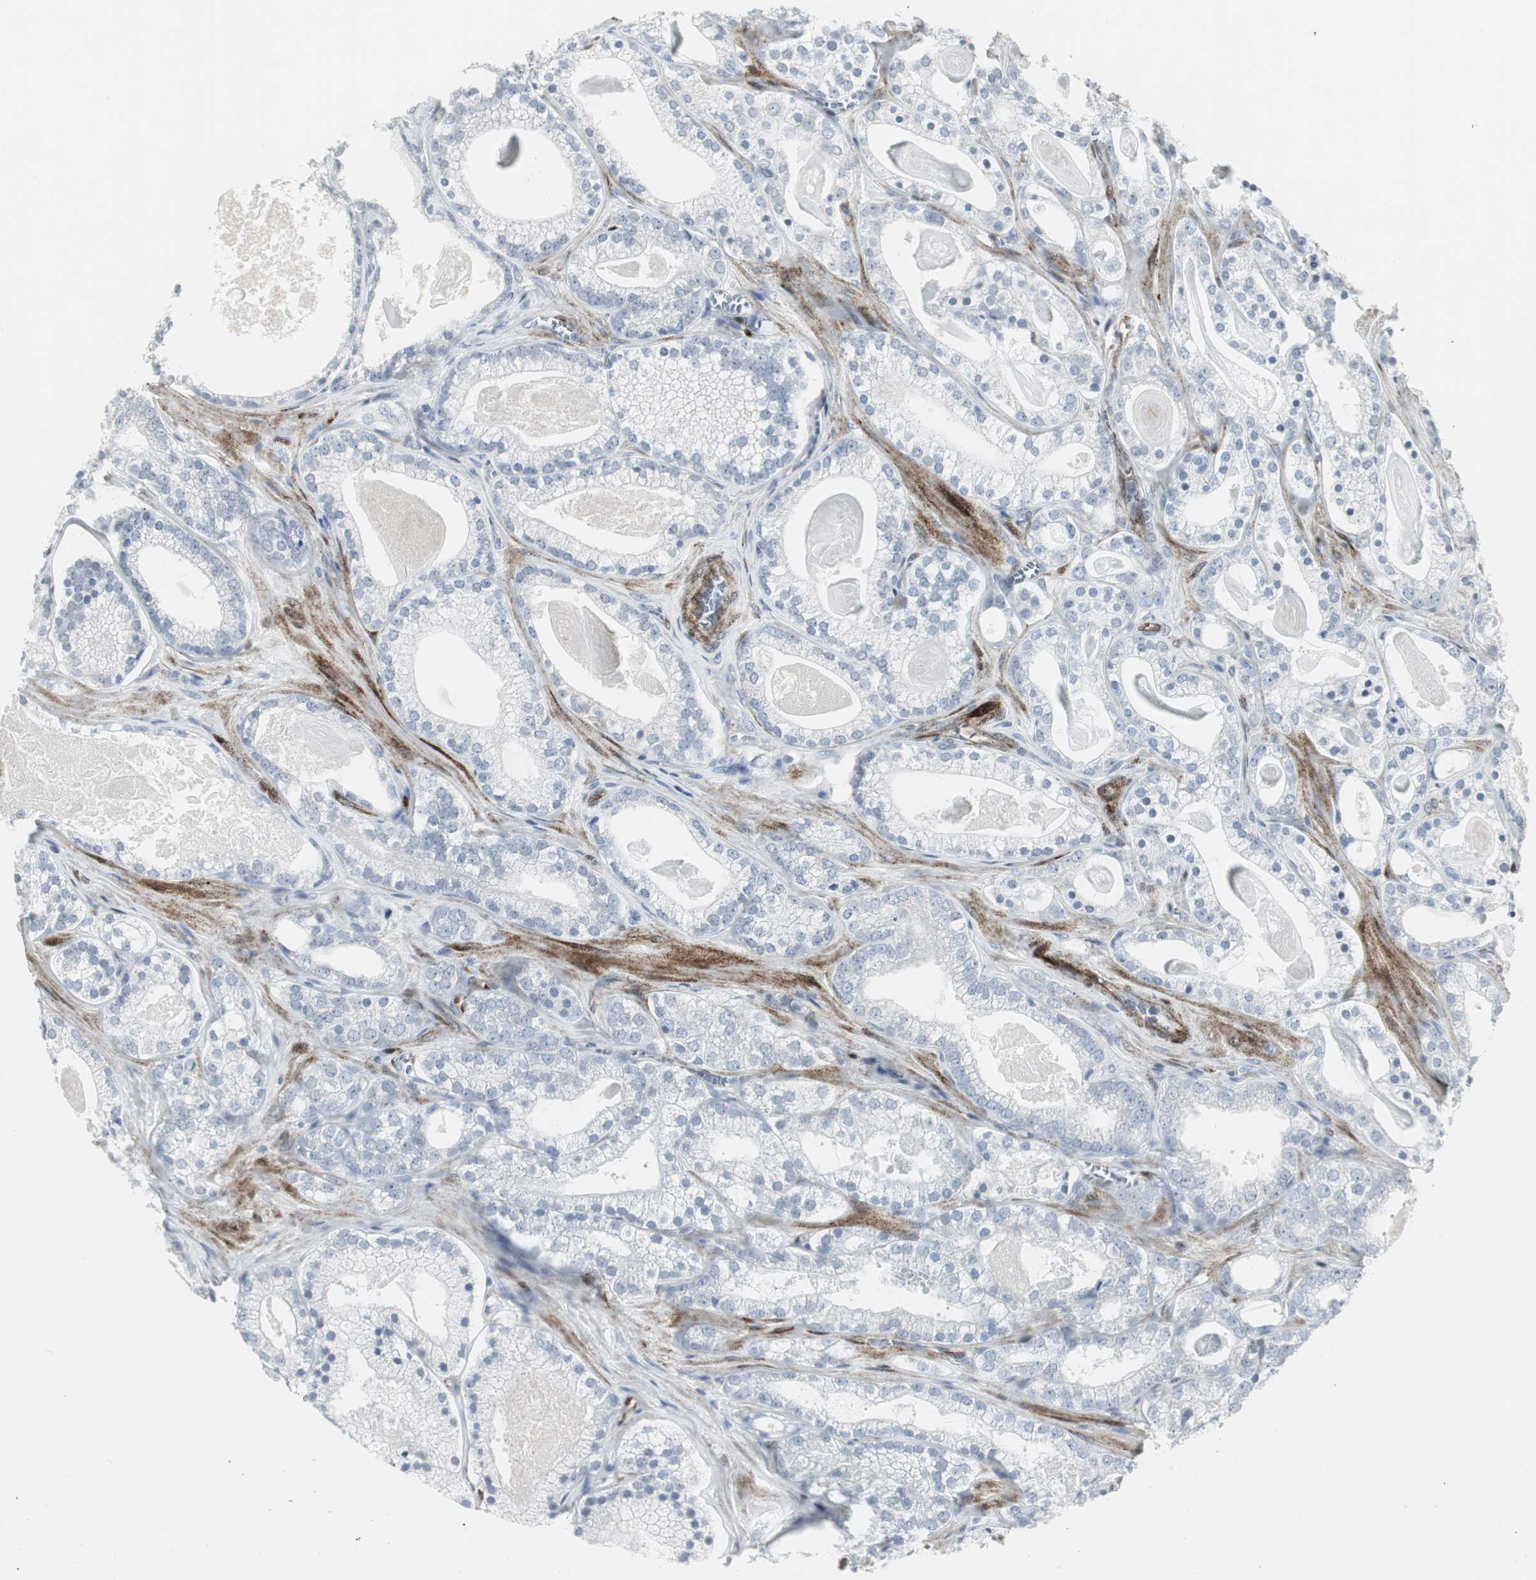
{"staining": {"intensity": "negative", "quantity": "none", "location": "none"}, "tissue": "prostate cancer", "cell_type": "Tumor cells", "image_type": "cancer", "snomed": [{"axis": "morphology", "description": "Adenocarcinoma, Low grade"}, {"axis": "topography", "description": "Prostate"}], "caption": "Low-grade adenocarcinoma (prostate) was stained to show a protein in brown. There is no significant positivity in tumor cells.", "gene": "PPP1R14A", "patient": {"sex": "male", "age": 59}}